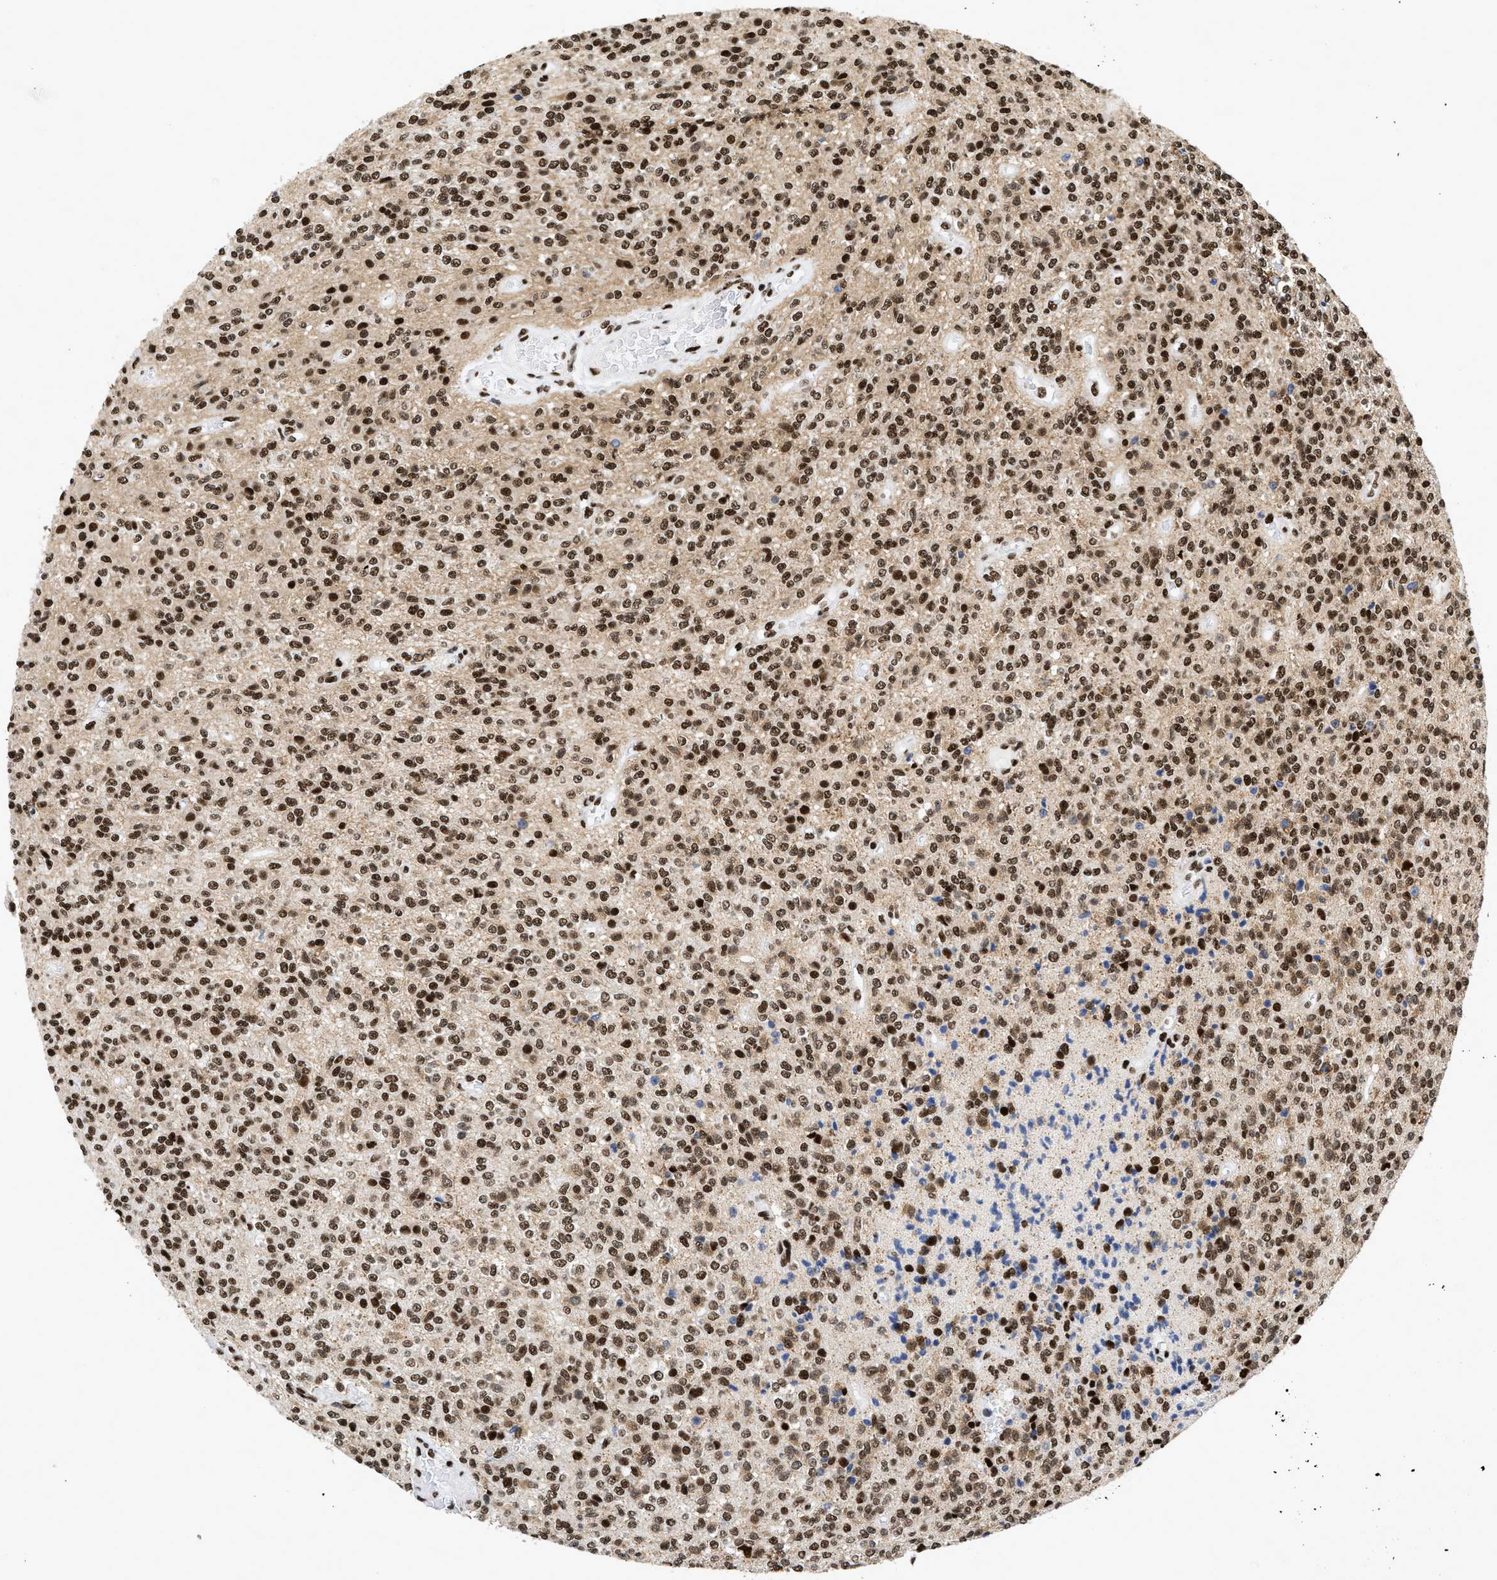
{"staining": {"intensity": "strong", "quantity": ">75%", "location": "nuclear"}, "tissue": "glioma", "cell_type": "Tumor cells", "image_type": "cancer", "snomed": [{"axis": "morphology", "description": "Glioma, malignant, High grade"}, {"axis": "topography", "description": "Brain"}], "caption": "Protein staining exhibits strong nuclear positivity in about >75% of tumor cells in glioma.", "gene": "CREB1", "patient": {"sex": "male", "age": 34}}